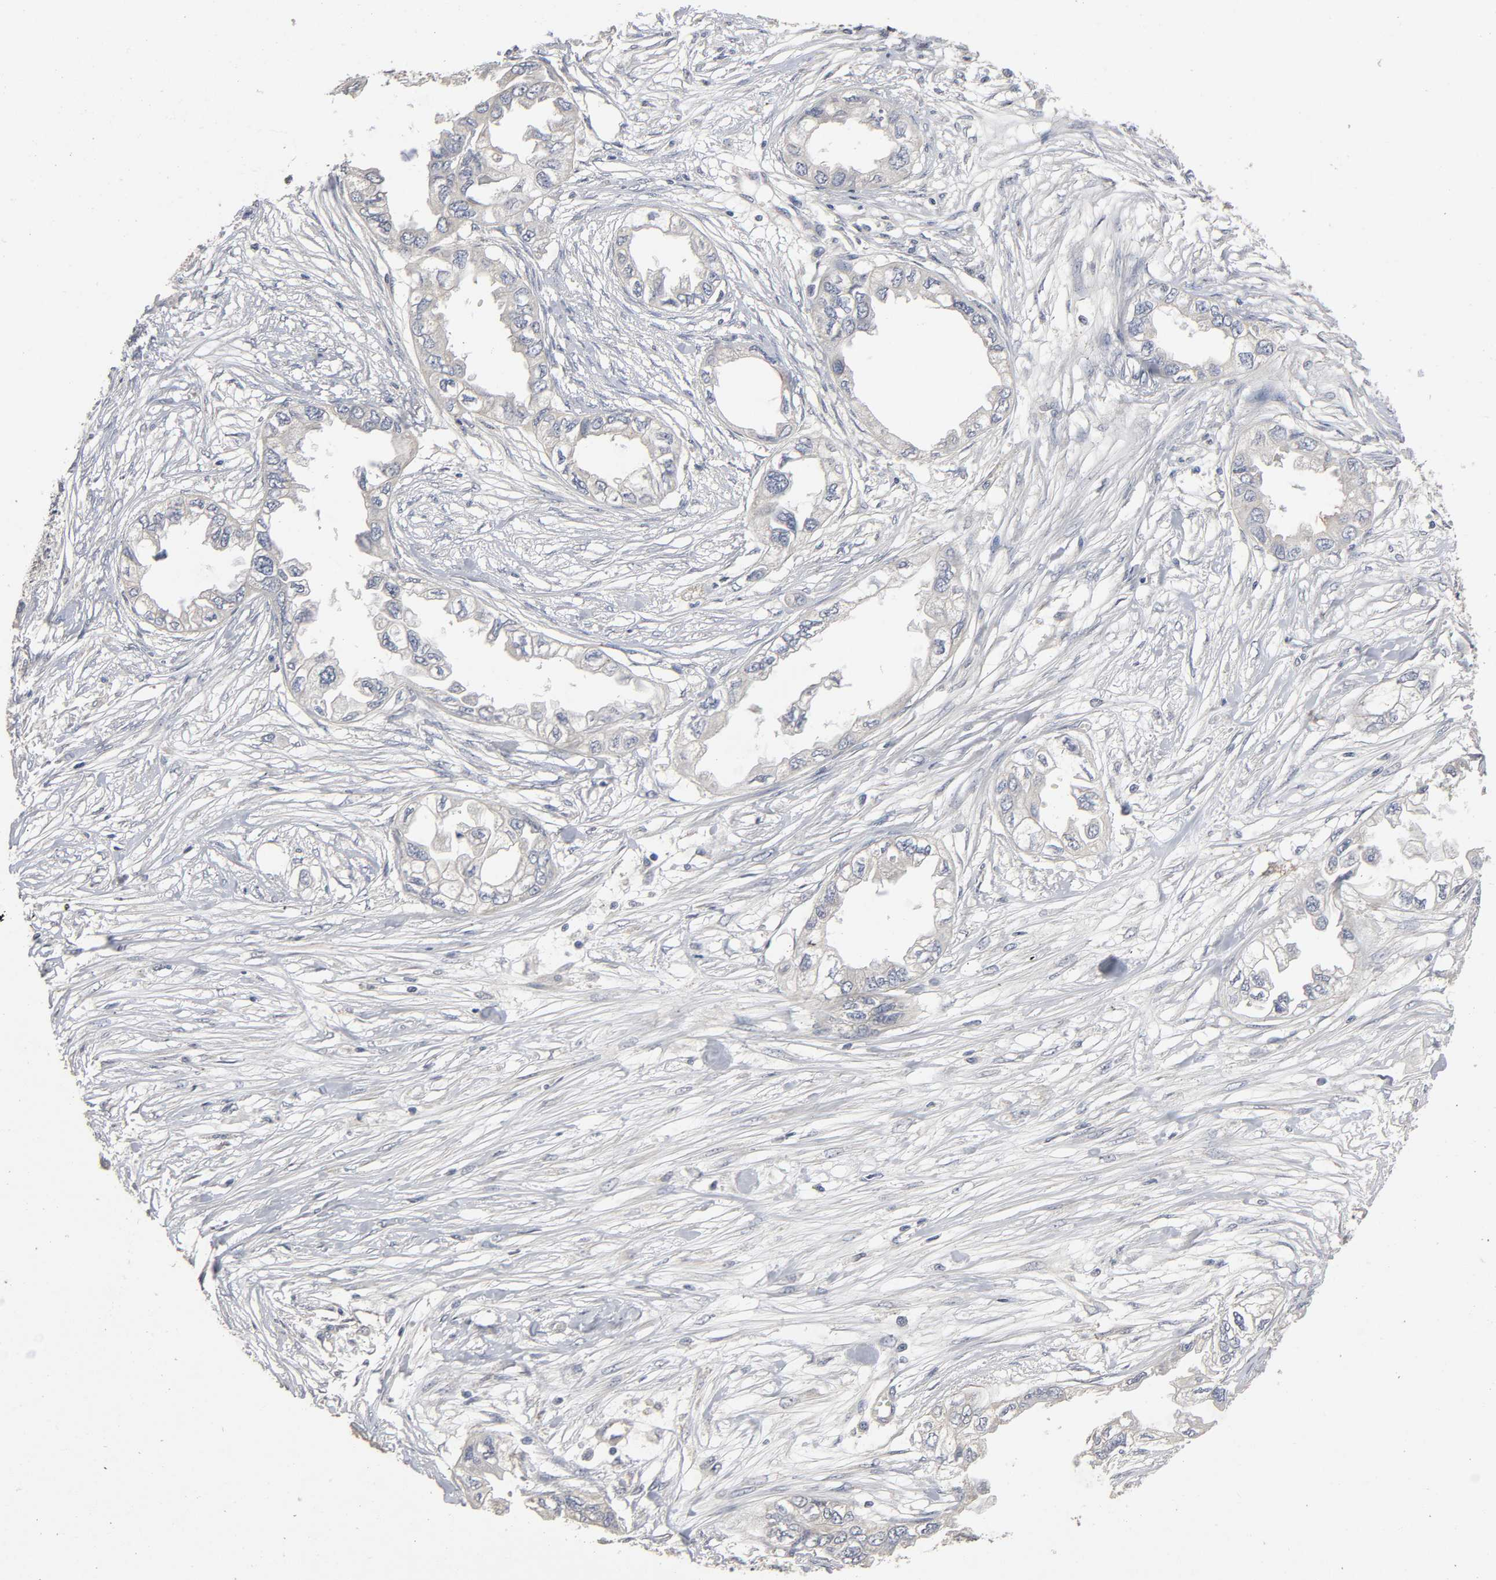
{"staining": {"intensity": "negative", "quantity": "none", "location": "none"}, "tissue": "endometrial cancer", "cell_type": "Tumor cells", "image_type": "cancer", "snomed": [{"axis": "morphology", "description": "Adenocarcinoma, NOS"}, {"axis": "topography", "description": "Endometrium"}], "caption": "Adenocarcinoma (endometrial) stained for a protein using IHC displays no staining tumor cells.", "gene": "SLC10A2", "patient": {"sex": "female", "age": 67}}